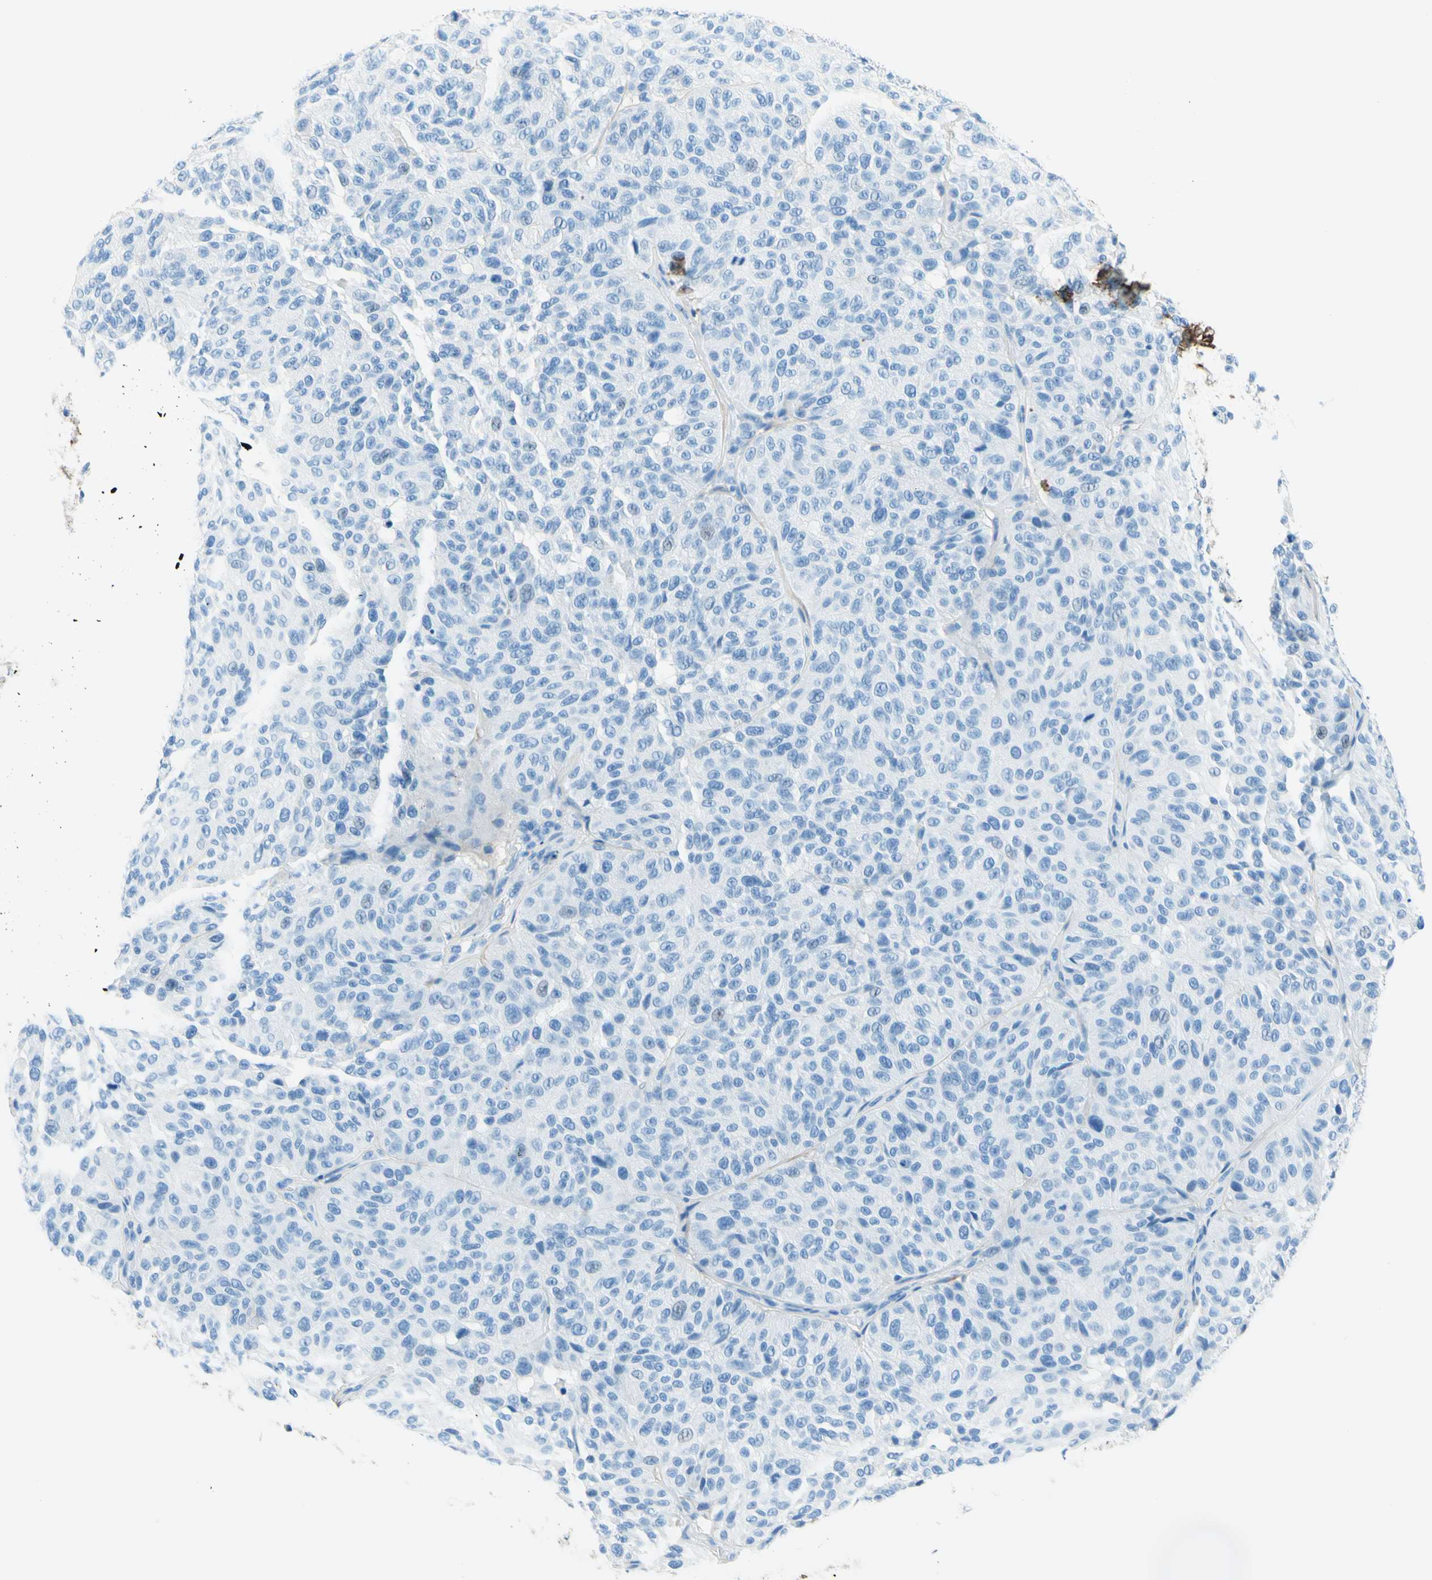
{"staining": {"intensity": "negative", "quantity": "none", "location": "none"}, "tissue": "melanoma", "cell_type": "Tumor cells", "image_type": "cancer", "snomed": [{"axis": "morphology", "description": "Malignant melanoma, NOS"}, {"axis": "topography", "description": "Skin"}], "caption": "Malignant melanoma stained for a protein using immunohistochemistry reveals no staining tumor cells.", "gene": "MFAP5", "patient": {"sex": "female", "age": 46}}